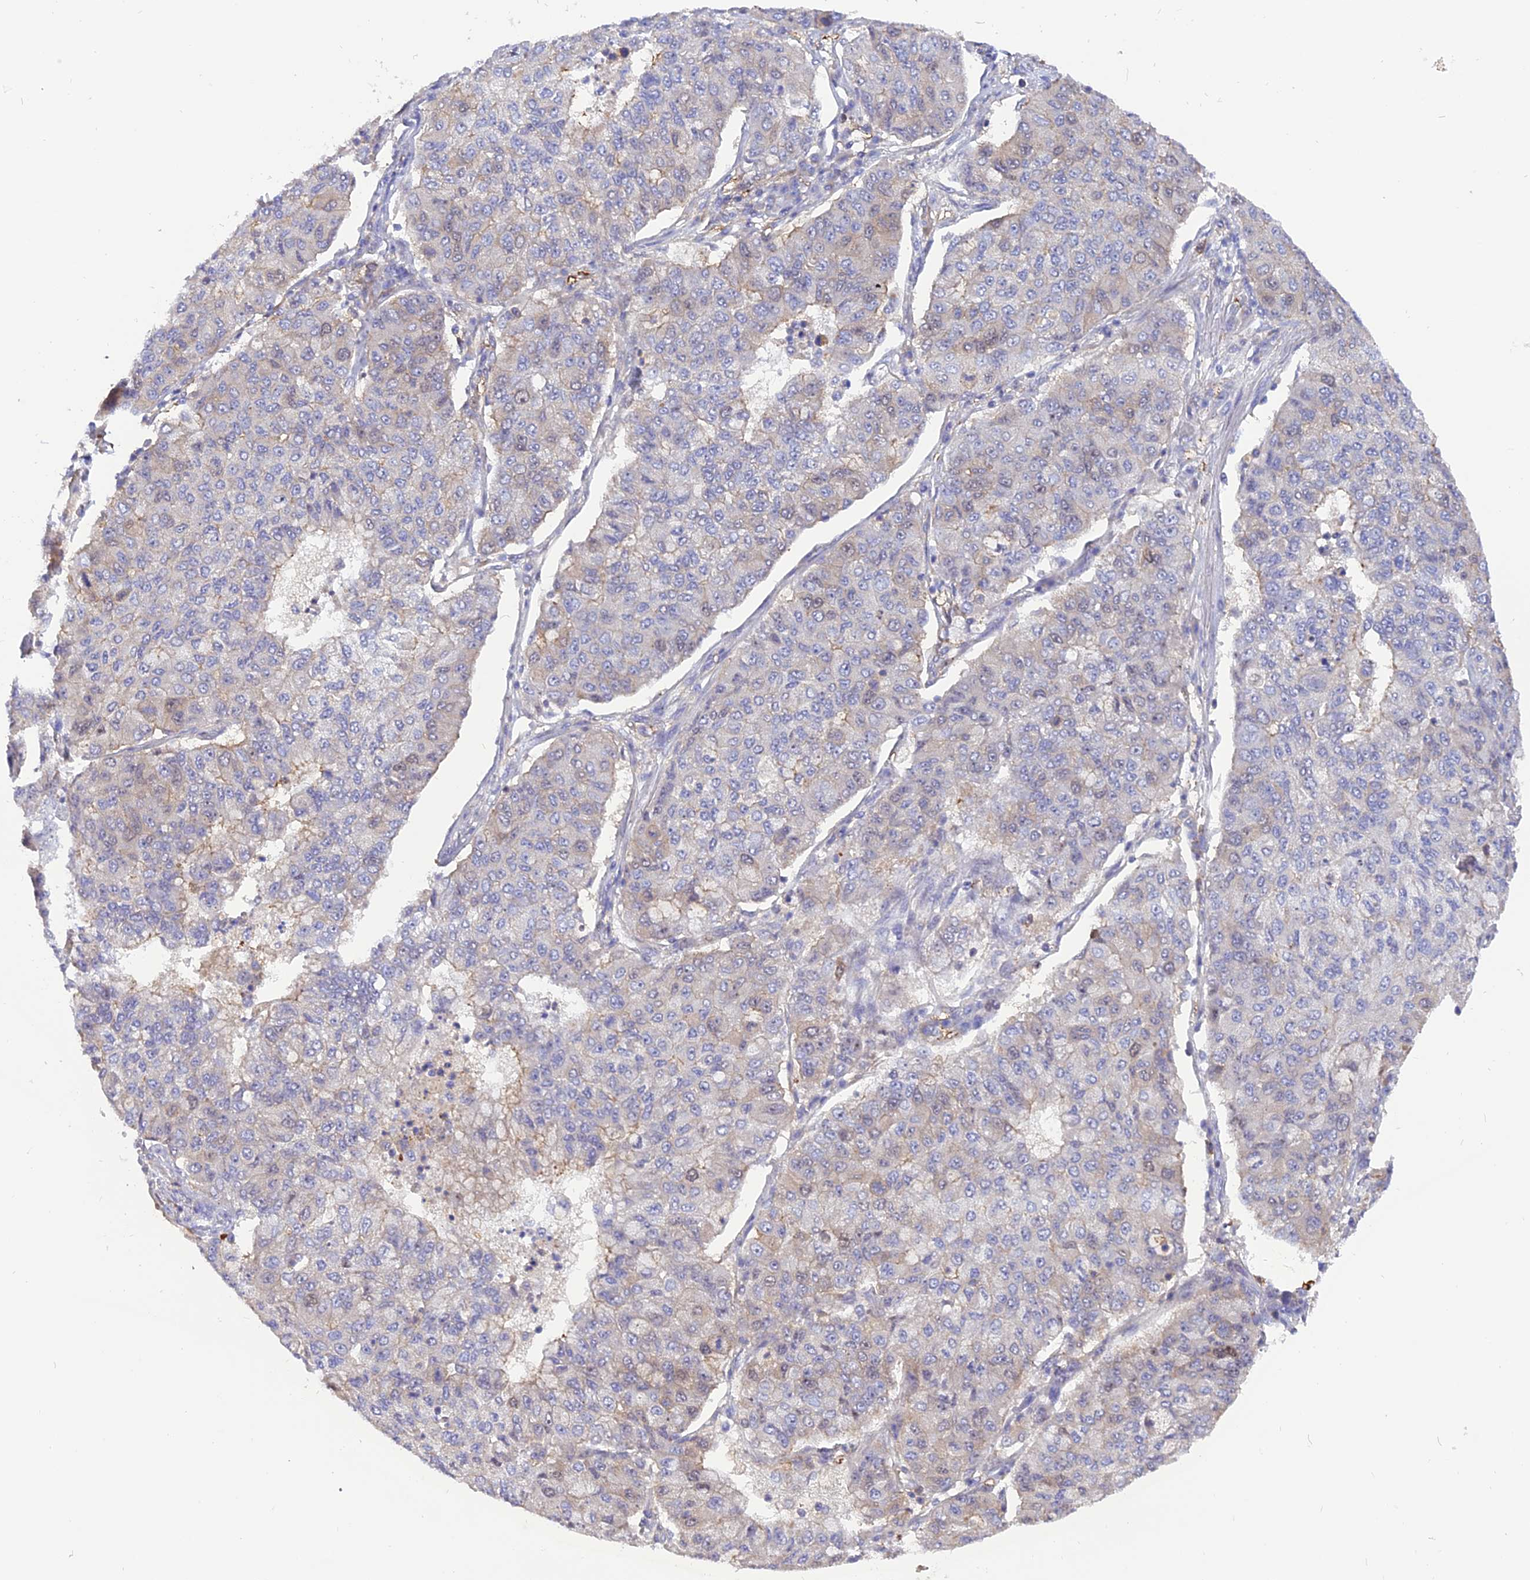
{"staining": {"intensity": "negative", "quantity": "none", "location": "none"}, "tissue": "lung cancer", "cell_type": "Tumor cells", "image_type": "cancer", "snomed": [{"axis": "morphology", "description": "Squamous cell carcinoma, NOS"}, {"axis": "topography", "description": "Lung"}], "caption": "Tumor cells are negative for brown protein staining in lung cancer (squamous cell carcinoma).", "gene": "CENPV", "patient": {"sex": "male", "age": 74}}